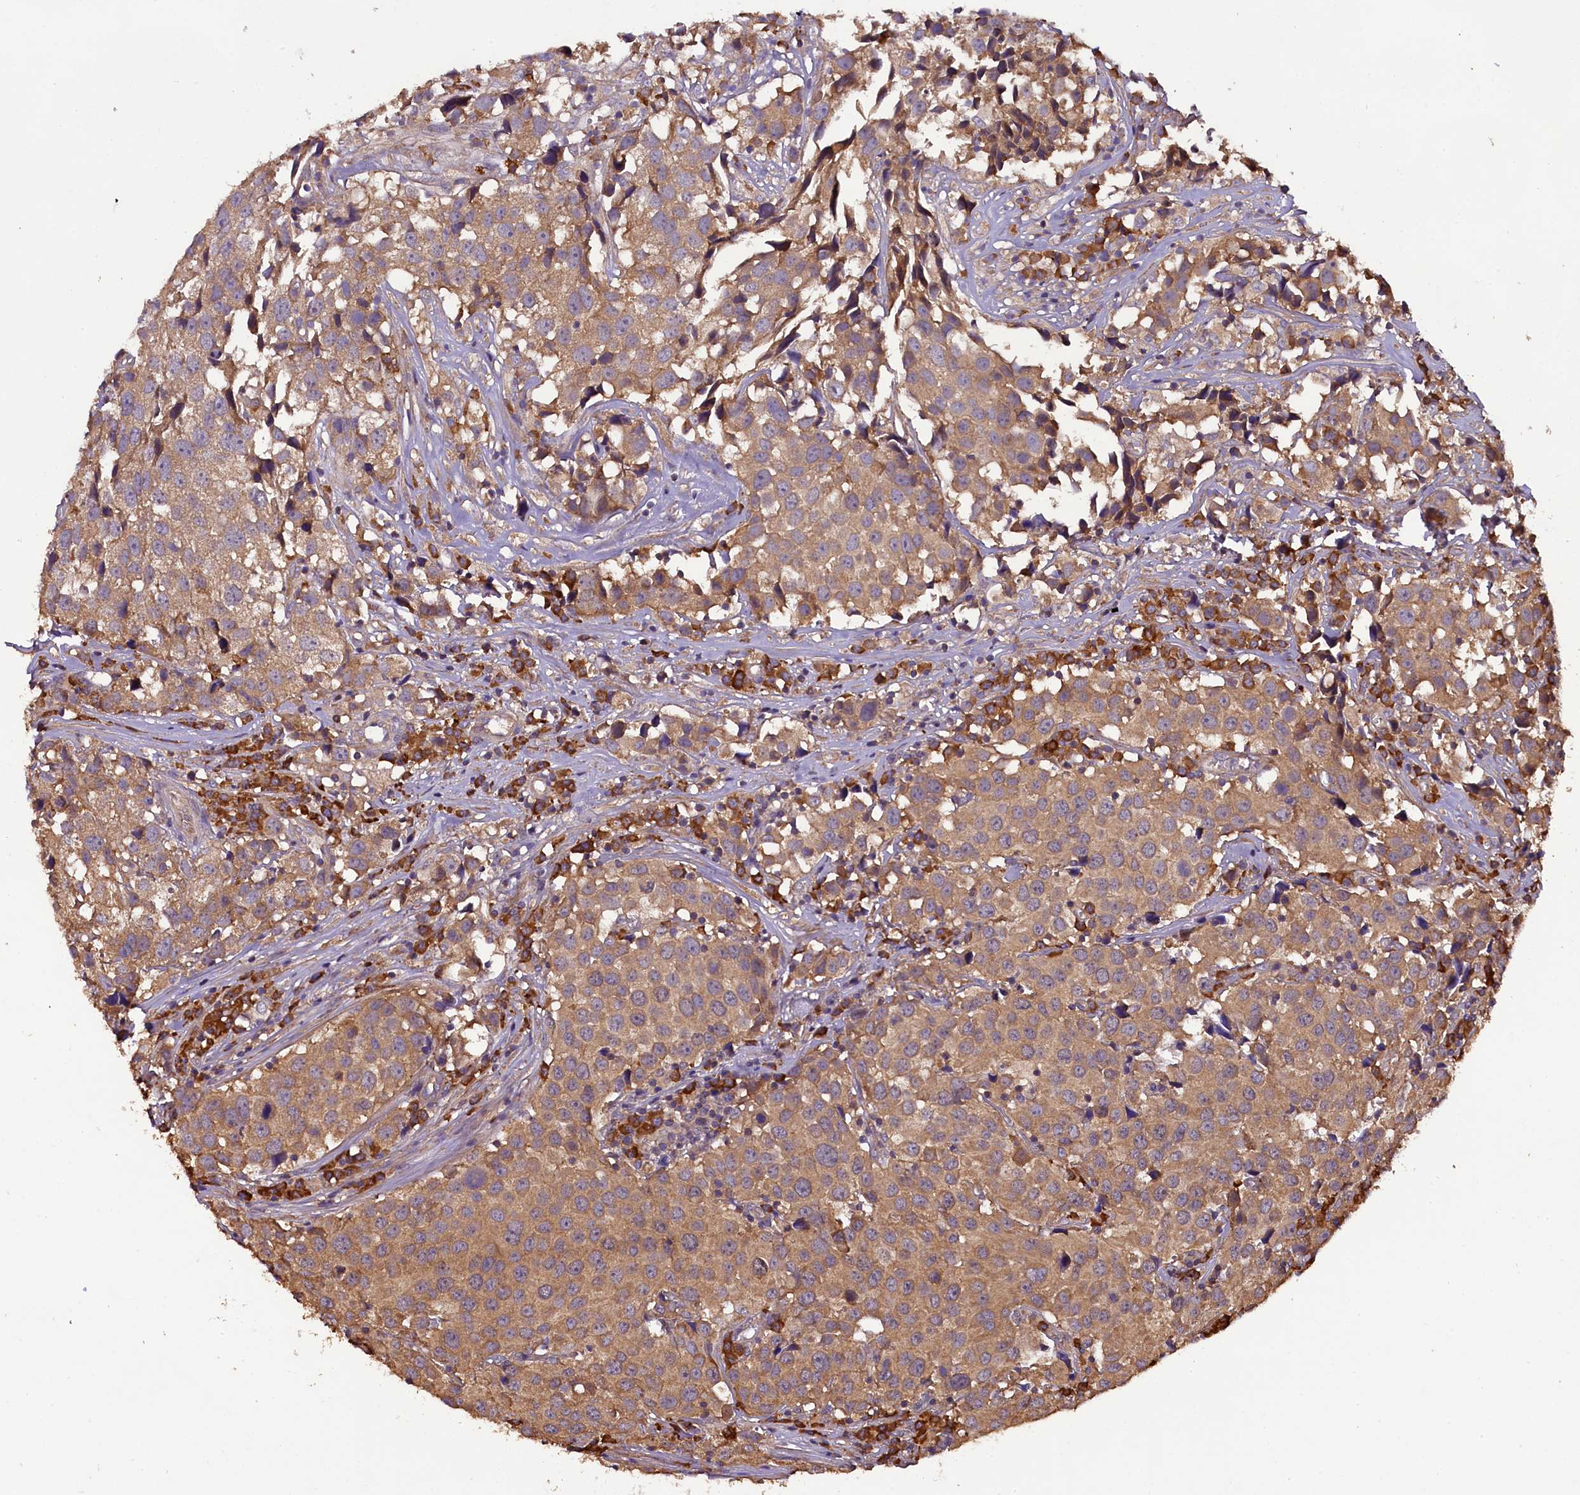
{"staining": {"intensity": "moderate", "quantity": ">75%", "location": "cytoplasmic/membranous"}, "tissue": "urothelial cancer", "cell_type": "Tumor cells", "image_type": "cancer", "snomed": [{"axis": "morphology", "description": "Urothelial carcinoma, High grade"}, {"axis": "topography", "description": "Urinary bladder"}], "caption": "The immunohistochemical stain labels moderate cytoplasmic/membranous positivity in tumor cells of urothelial carcinoma (high-grade) tissue. The protein of interest is shown in brown color, while the nuclei are stained blue.", "gene": "ENKD1", "patient": {"sex": "female", "age": 75}}